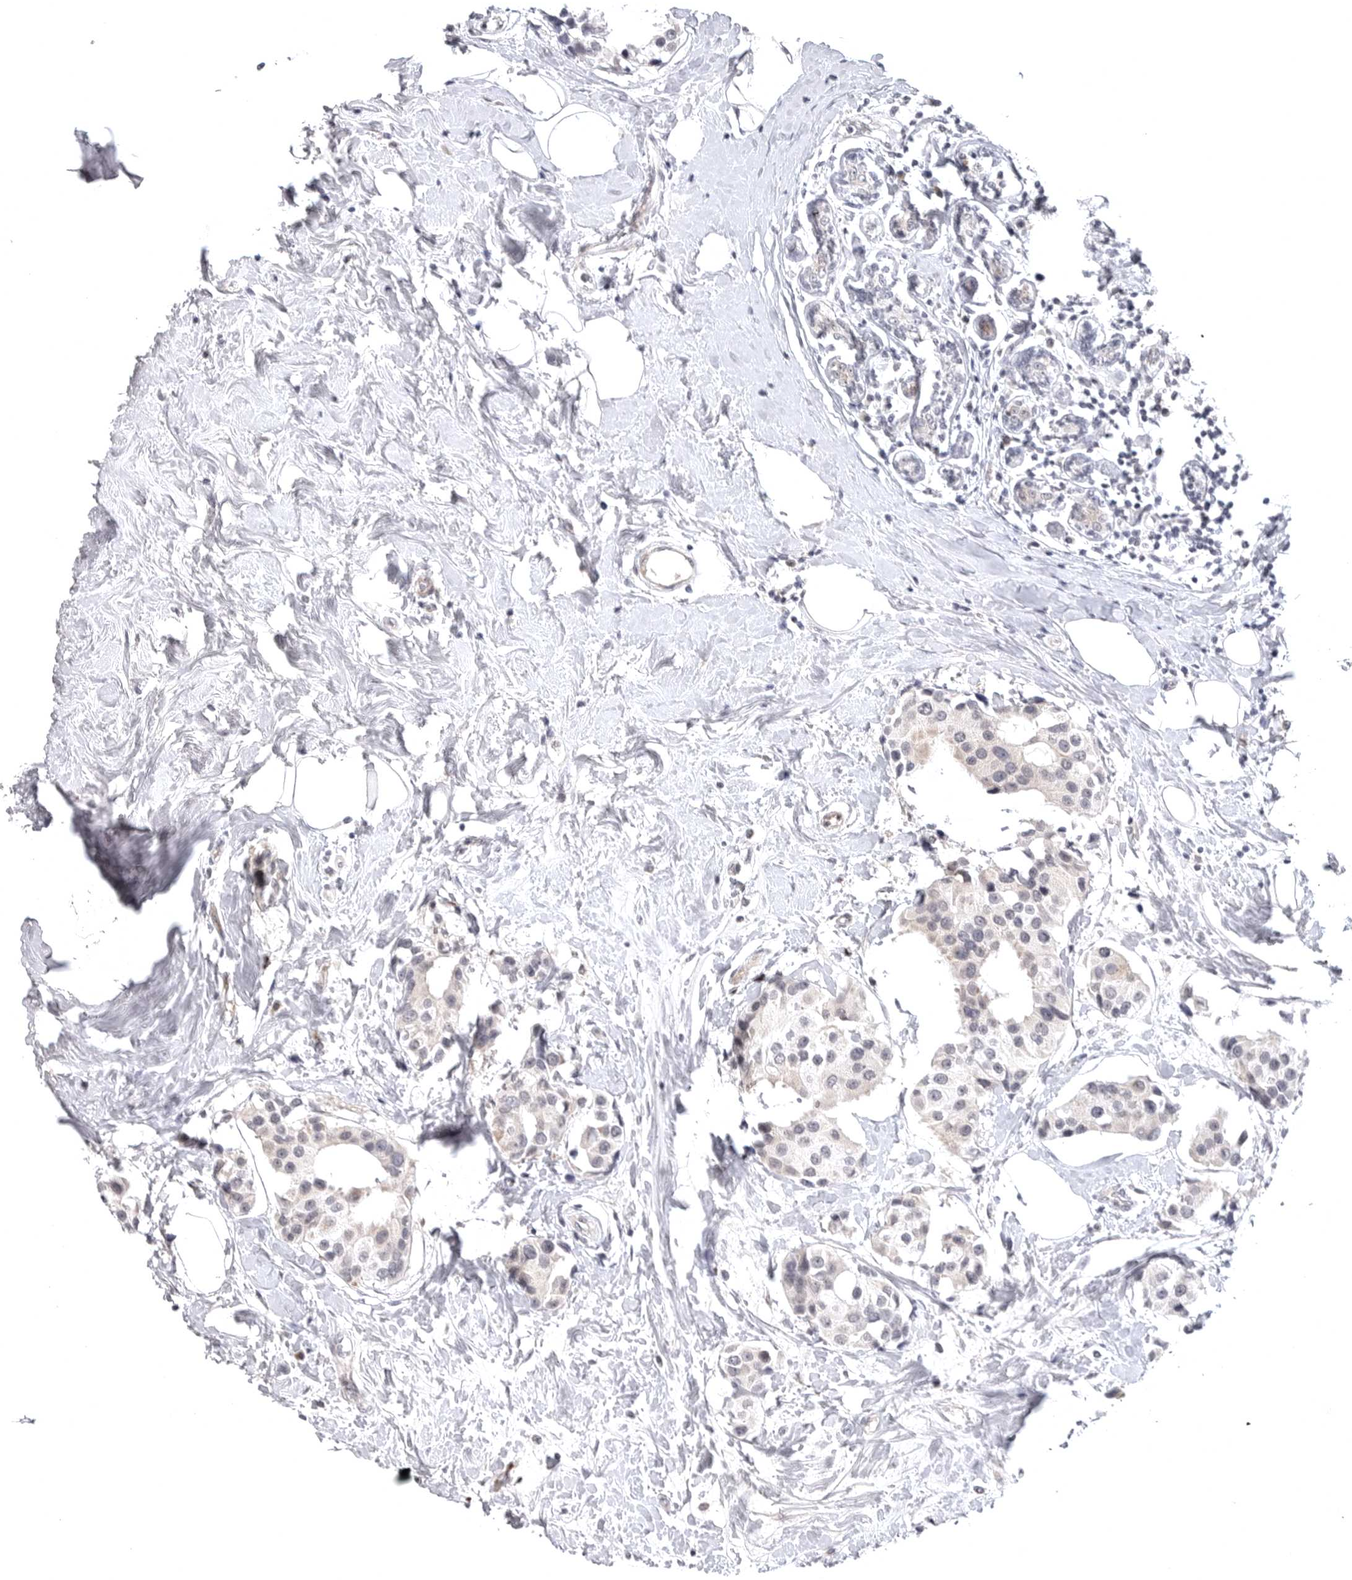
{"staining": {"intensity": "negative", "quantity": "none", "location": "none"}, "tissue": "breast cancer", "cell_type": "Tumor cells", "image_type": "cancer", "snomed": [{"axis": "morphology", "description": "Normal tissue, NOS"}, {"axis": "morphology", "description": "Duct carcinoma"}, {"axis": "topography", "description": "Breast"}], "caption": "Immunohistochemistry histopathology image of neoplastic tissue: human intraductal carcinoma (breast) stained with DAB (3,3'-diaminobenzidine) displays no significant protein expression in tumor cells.", "gene": "CD300LD", "patient": {"sex": "female", "age": 39}}